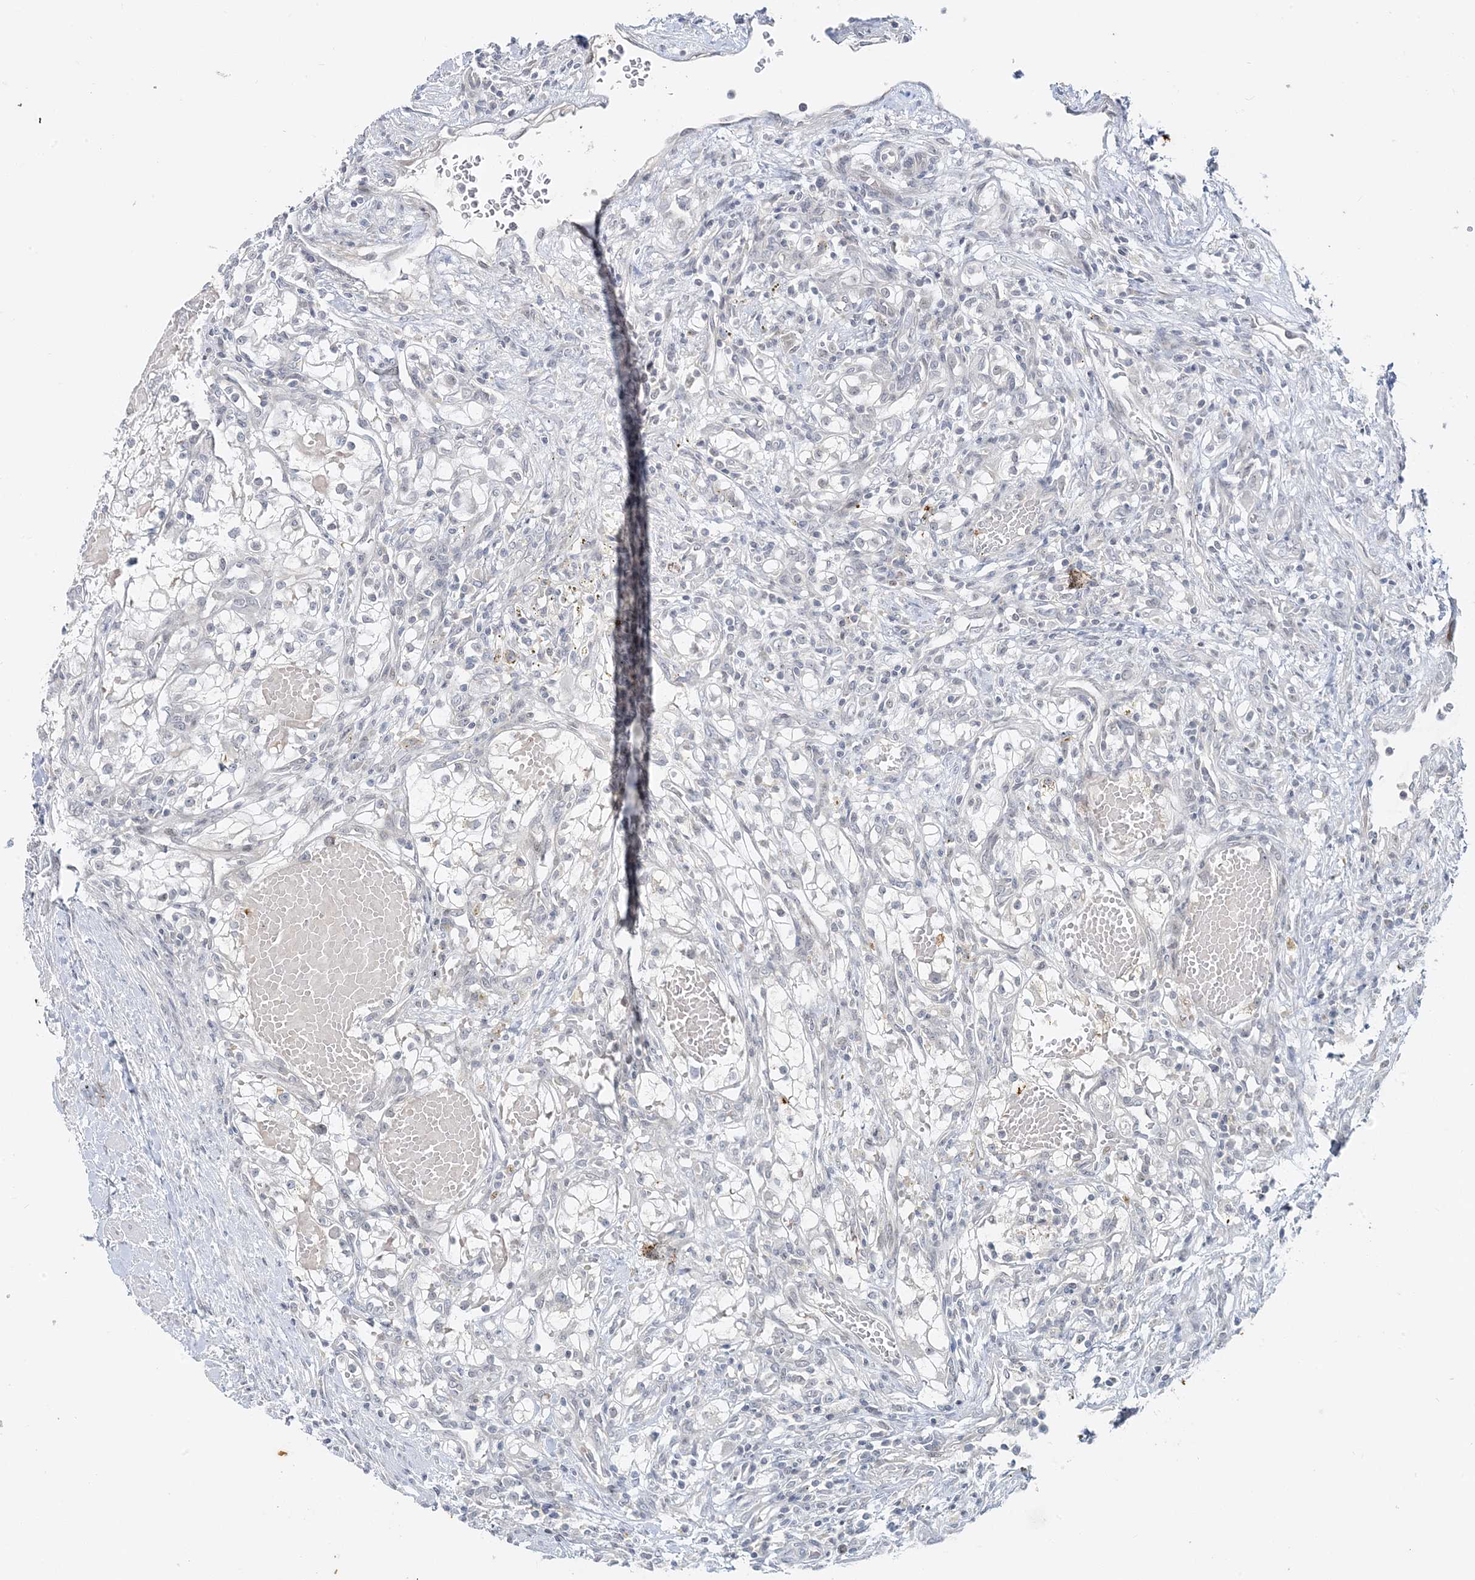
{"staining": {"intensity": "negative", "quantity": "none", "location": "none"}, "tissue": "renal cancer", "cell_type": "Tumor cells", "image_type": "cancer", "snomed": [{"axis": "morphology", "description": "Normal tissue, NOS"}, {"axis": "morphology", "description": "Adenocarcinoma, NOS"}, {"axis": "topography", "description": "Kidney"}], "caption": "The micrograph displays no staining of tumor cells in renal cancer (adenocarcinoma).", "gene": "LEXM", "patient": {"sex": "male", "age": 68}}